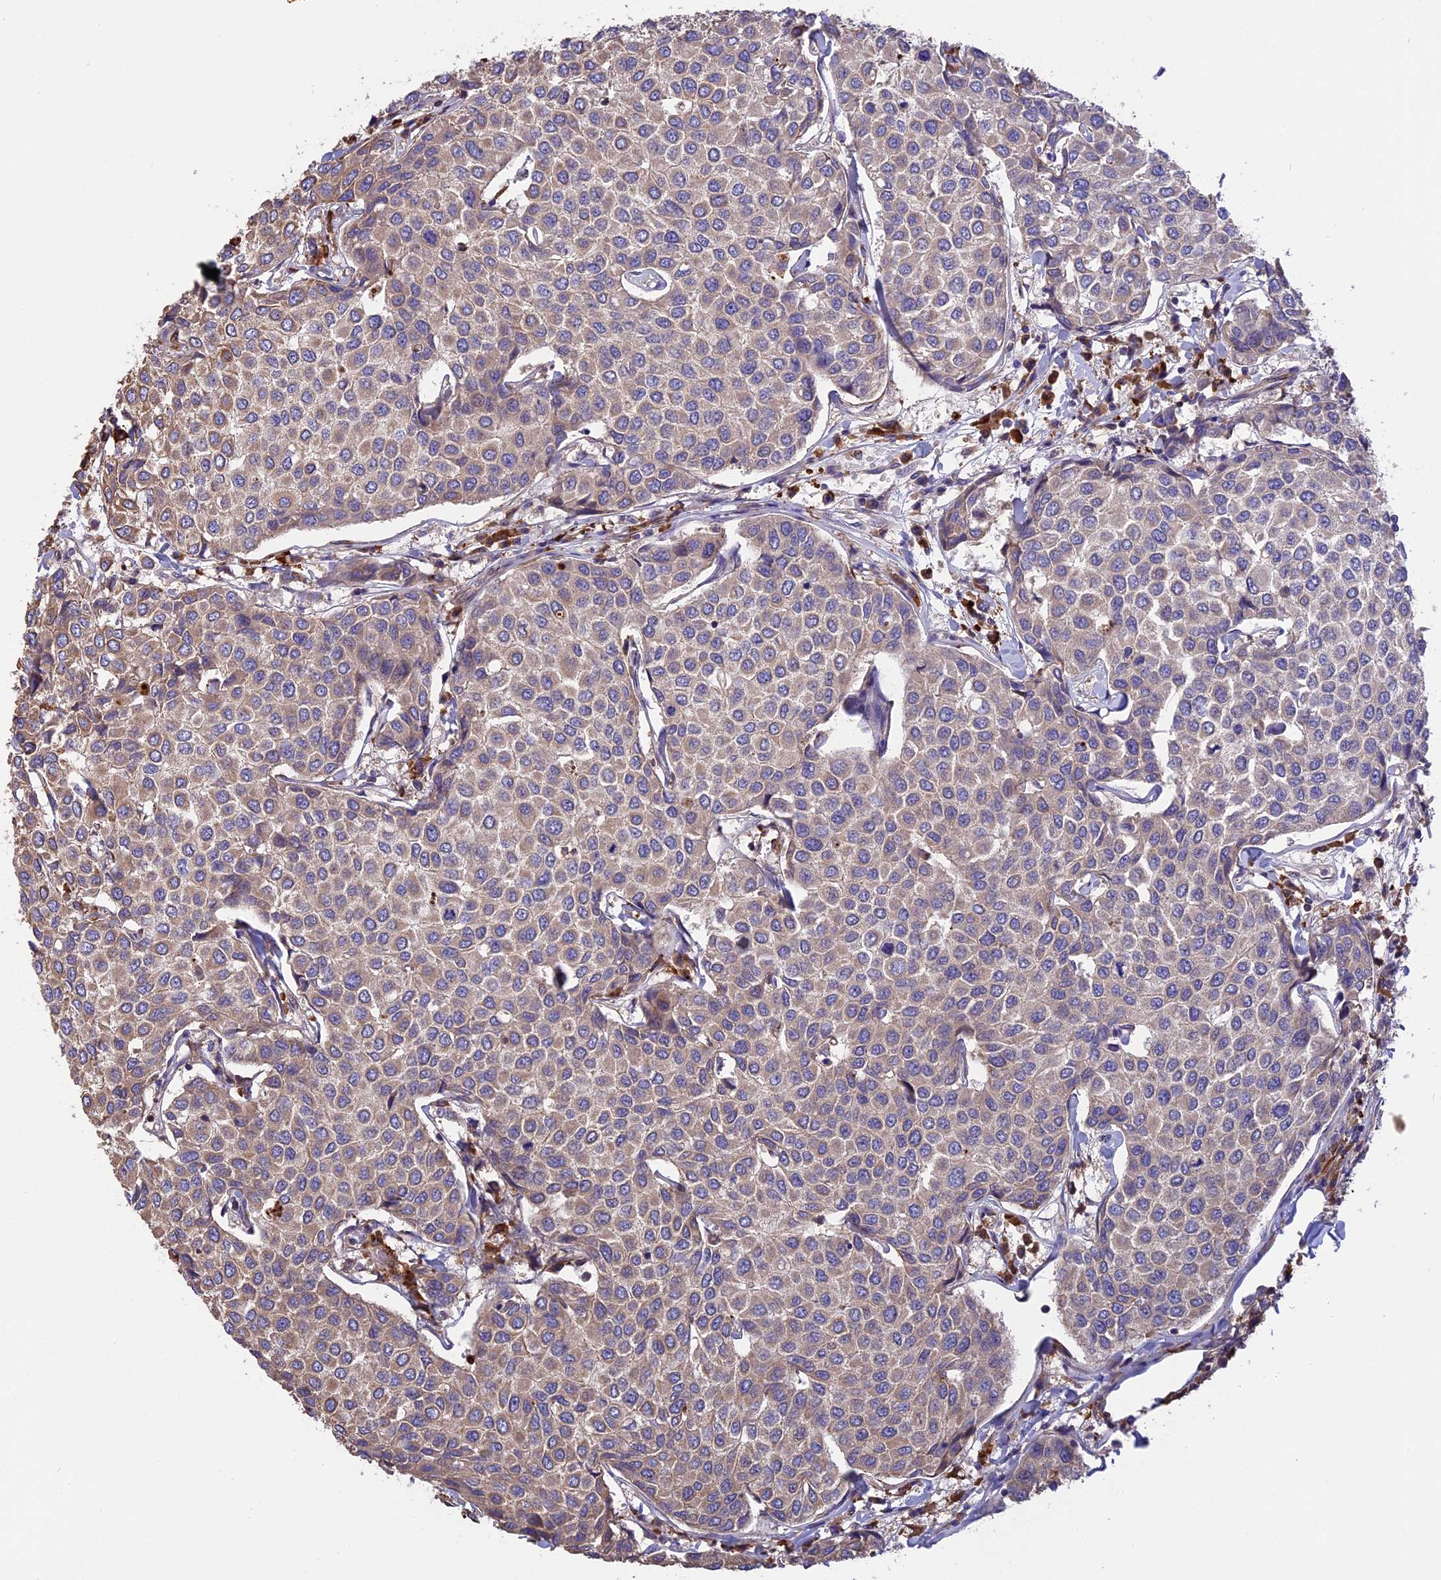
{"staining": {"intensity": "weak", "quantity": "25%-75%", "location": "cytoplasmic/membranous"}, "tissue": "breast cancer", "cell_type": "Tumor cells", "image_type": "cancer", "snomed": [{"axis": "morphology", "description": "Duct carcinoma"}, {"axis": "topography", "description": "Breast"}], "caption": "Immunohistochemistry (DAB) staining of invasive ductal carcinoma (breast) shows weak cytoplasmic/membranous protein positivity in approximately 25%-75% of tumor cells. (Brightfield microscopy of DAB IHC at high magnification).", "gene": "GAS8", "patient": {"sex": "female", "age": 55}}